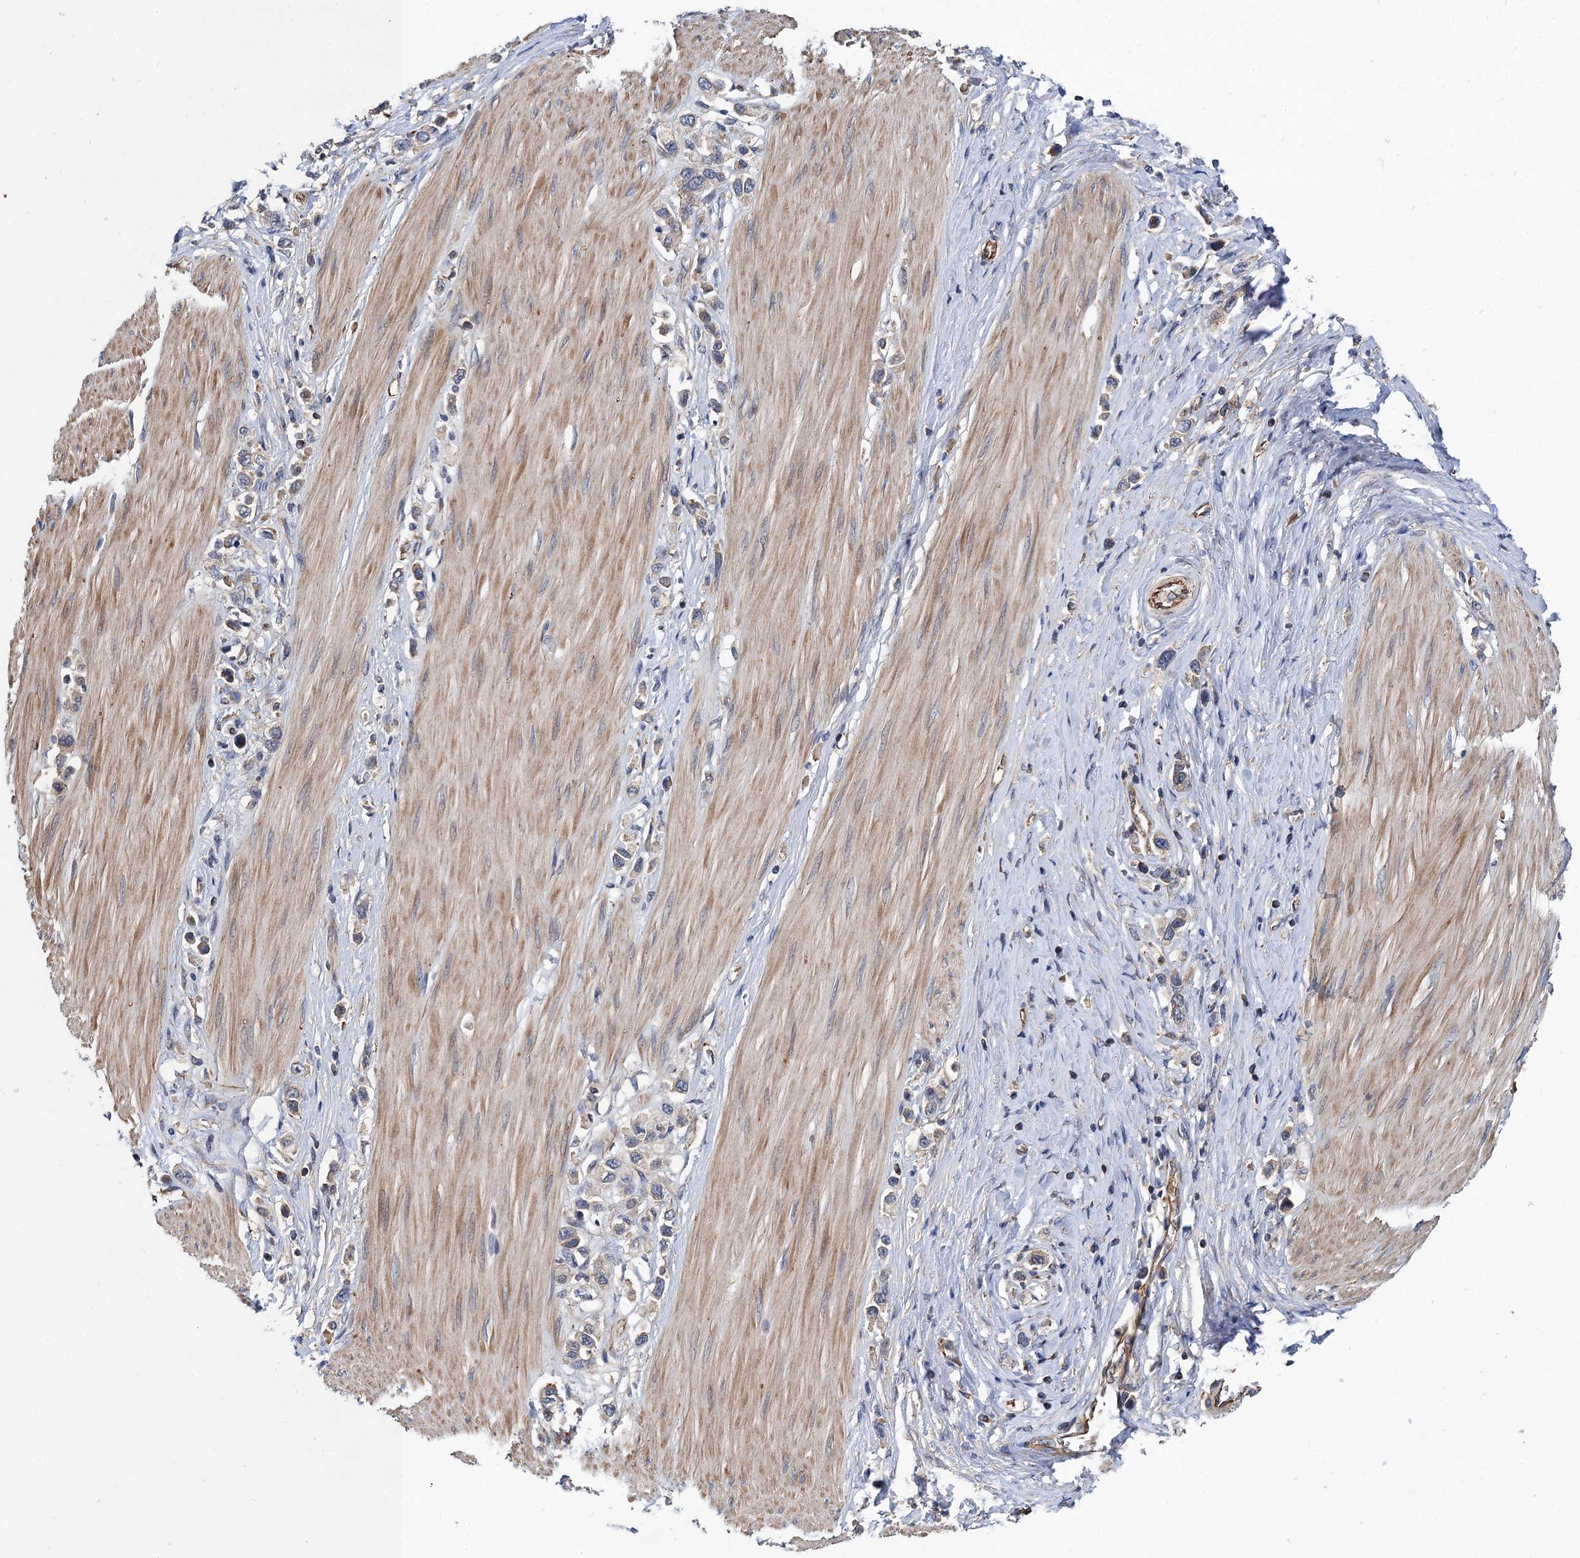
{"staining": {"intensity": "weak", "quantity": "25%-75%", "location": "cytoplasmic/membranous"}, "tissue": "stomach cancer", "cell_type": "Tumor cells", "image_type": "cancer", "snomed": [{"axis": "morphology", "description": "Adenocarcinoma, NOS"}, {"axis": "topography", "description": "Stomach"}], "caption": "A brown stain highlights weak cytoplasmic/membranous positivity of a protein in human stomach cancer tumor cells. The staining was performed using DAB (3,3'-diaminobenzidine) to visualize the protein expression in brown, while the nuclei were stained in blue with hematoxylin (Magnification: 20x).", "gene": "PJA2", "patient": {"sex": "female", "age": 65}}